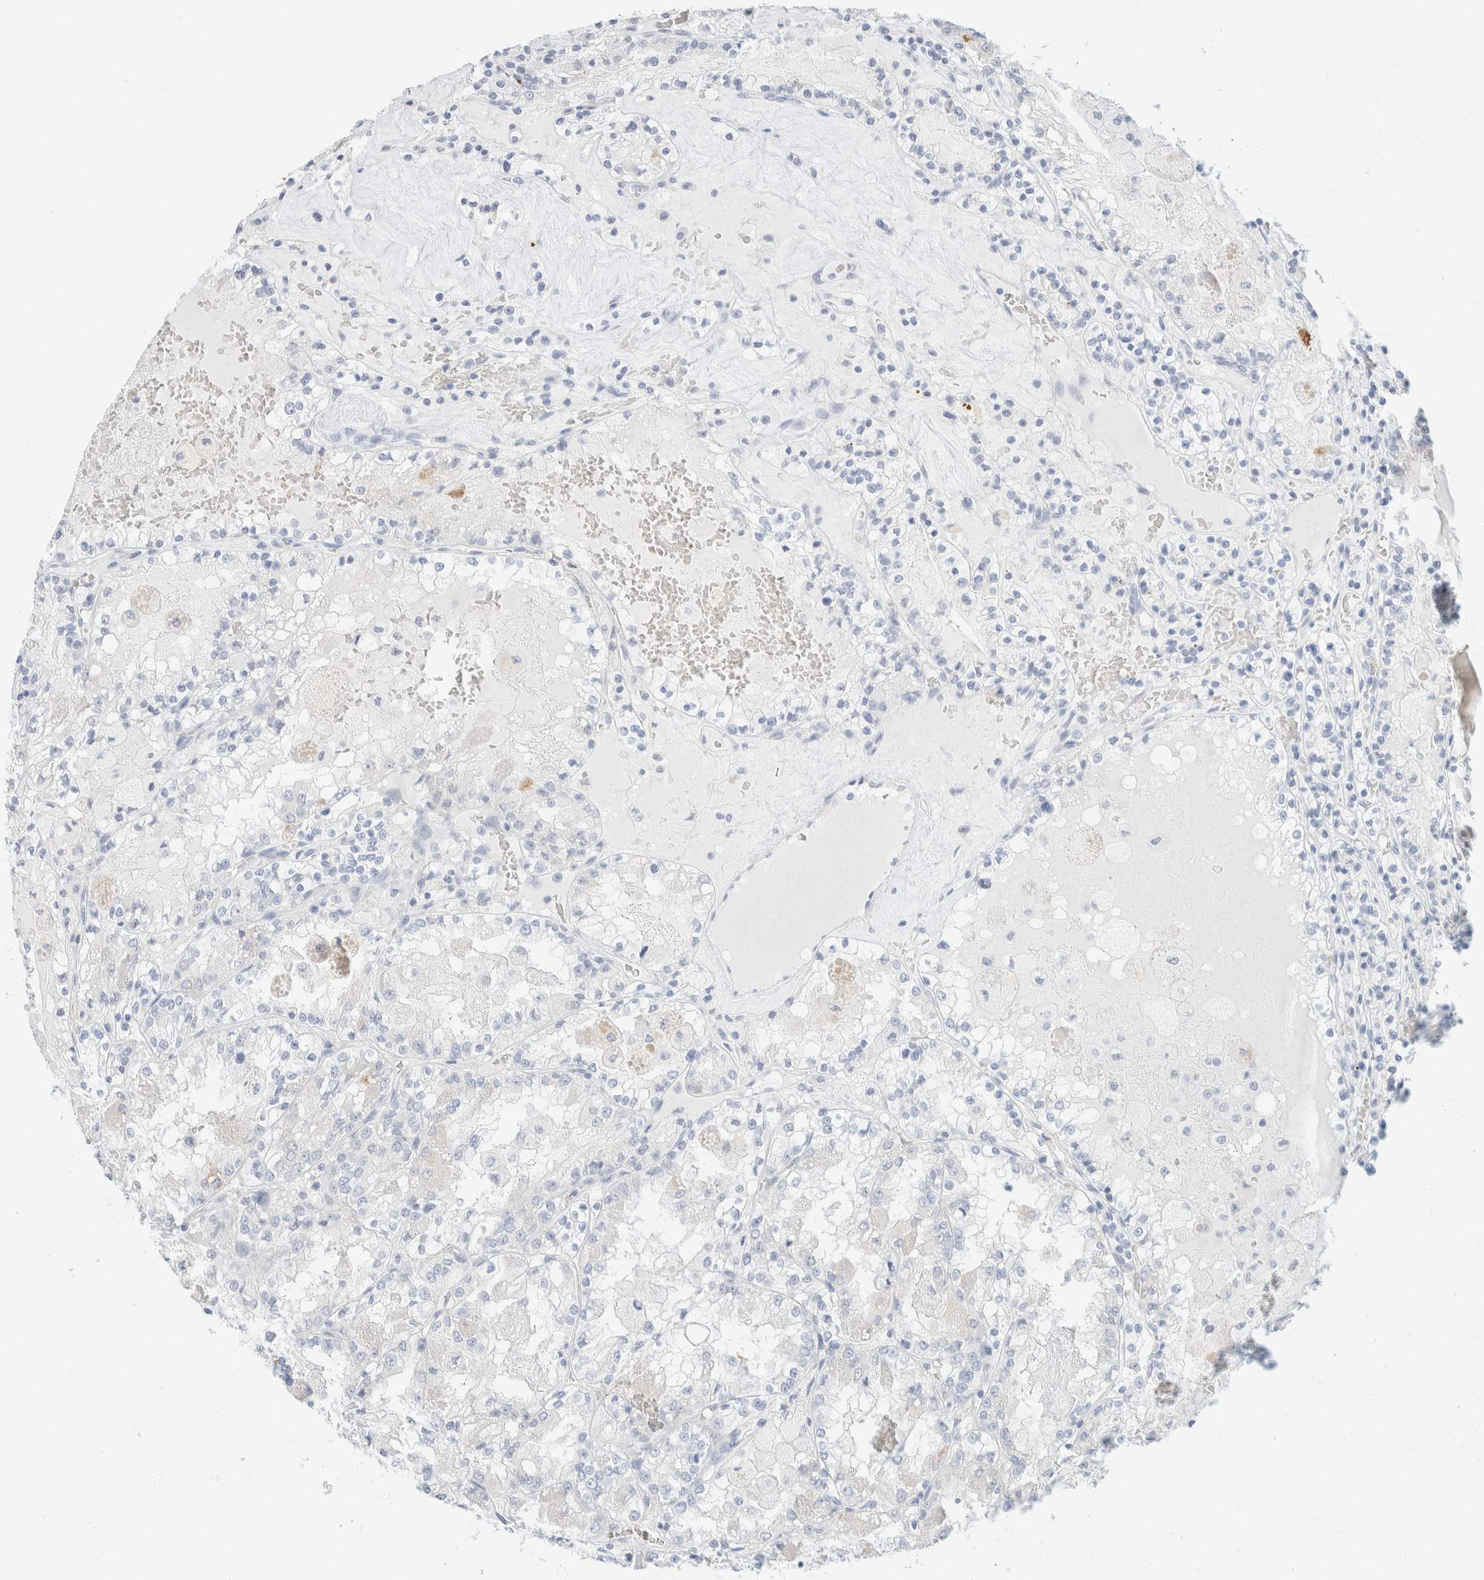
{"staining": {"intensity": "negative", "quantity": "none", "location": "none"}, "tissue": "renal cancer", "cell_type": "Tumor cells", "image_type": "cancer", "snomed": [{"axis": "morphology", "description": "Adenocarcinoma, NOS"}, {"axis": "topography", "description": "Kidney"}], "caption": "A histopathology image of human renal cancer is negative for staining in tumor cells.", "gene": "KRT20", "patient": {"sex": "female", "age": 56}}